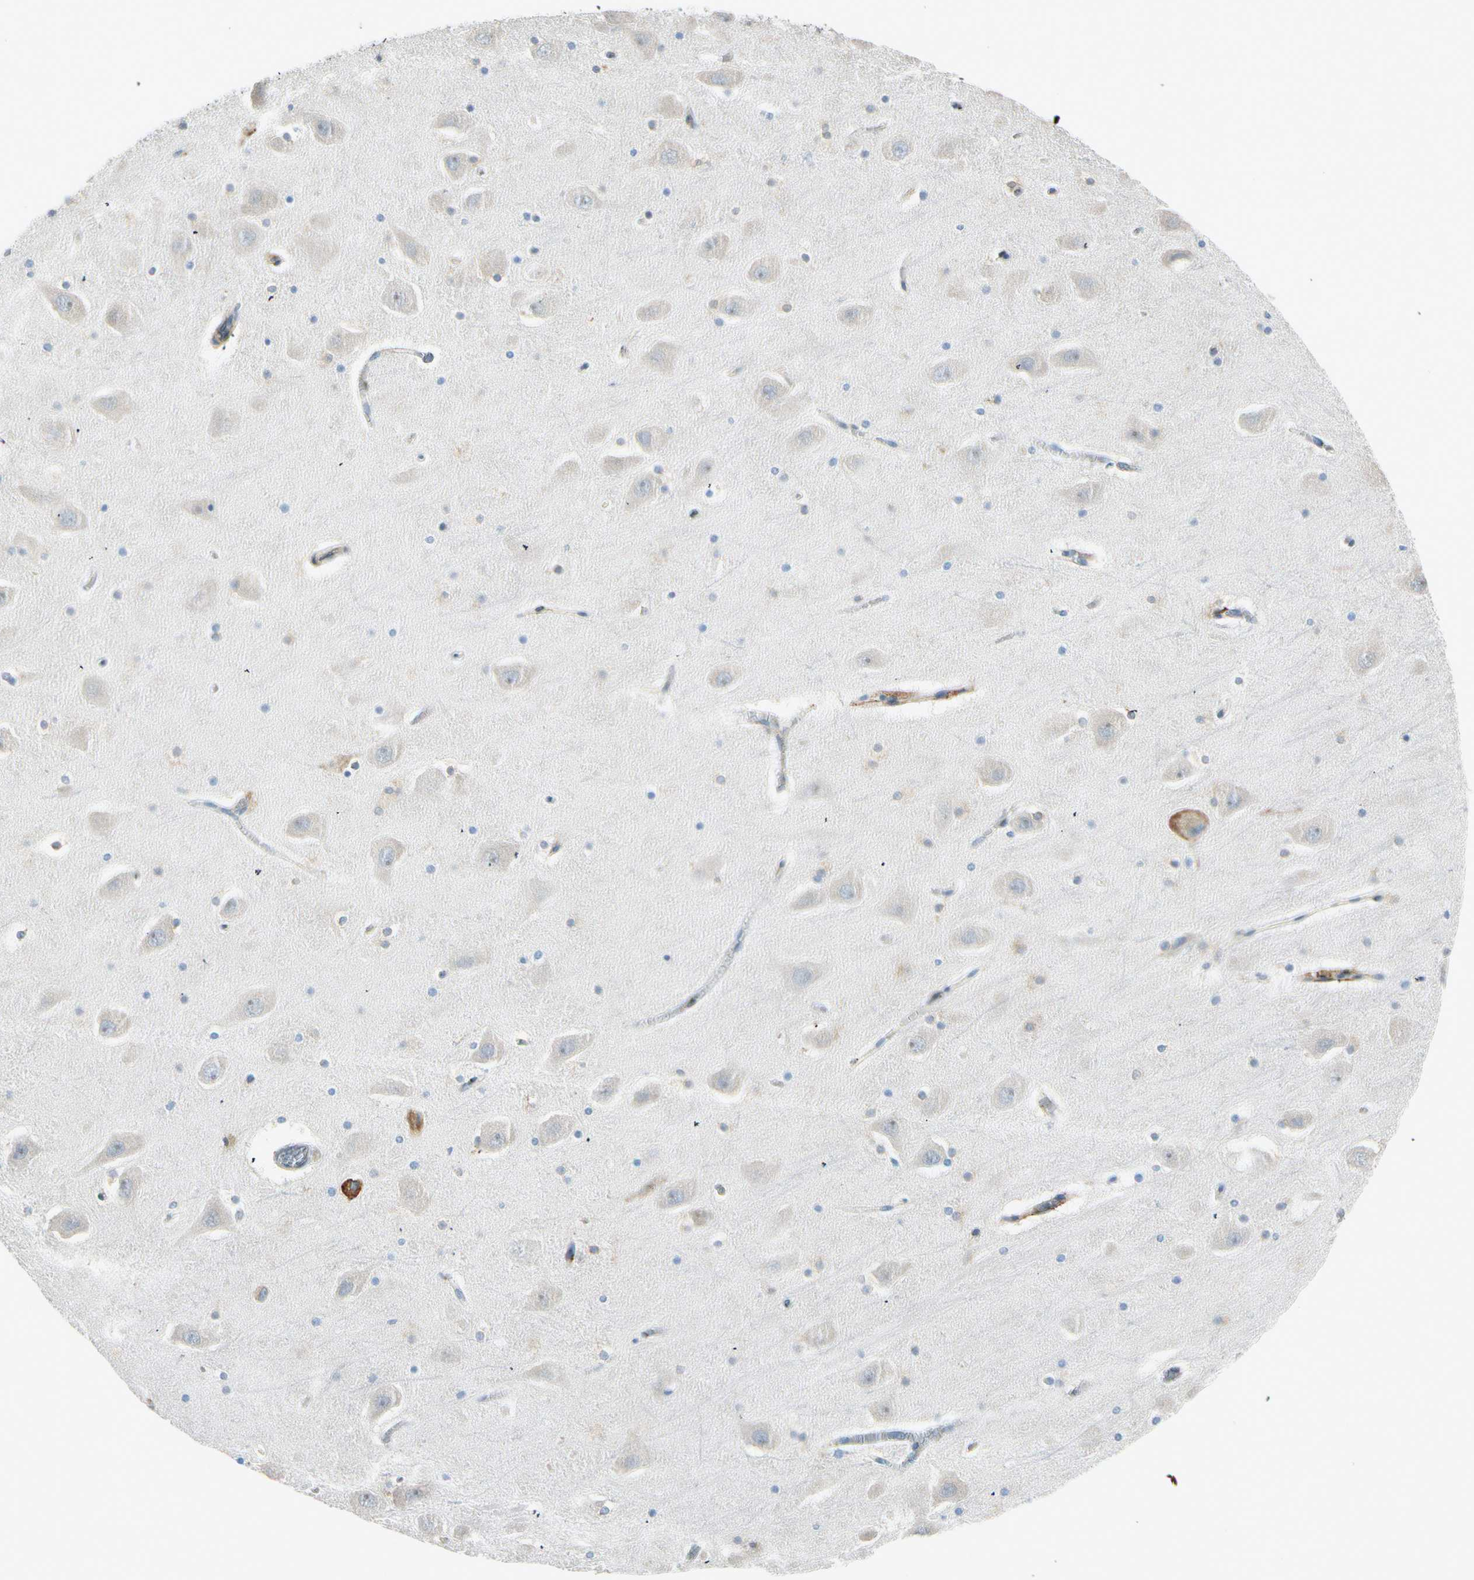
{"staining": {"intensity": "negative", "quantity": "none", "location": "none"}, "tissue": "hippocampus", "cell_type": "Glial cells", "image_type": "normal", "snomed": [{"axis": "morphology", "description": "Normal tissue, NOS"}, {"axis": "topography", "description": "Hippocampus"}], "caption": "The histopathology image exhibits no significant positivity in glial cells of hippocampus.", "gene": "FKBP7", "patient": {"sex": "male", "age": 45}}